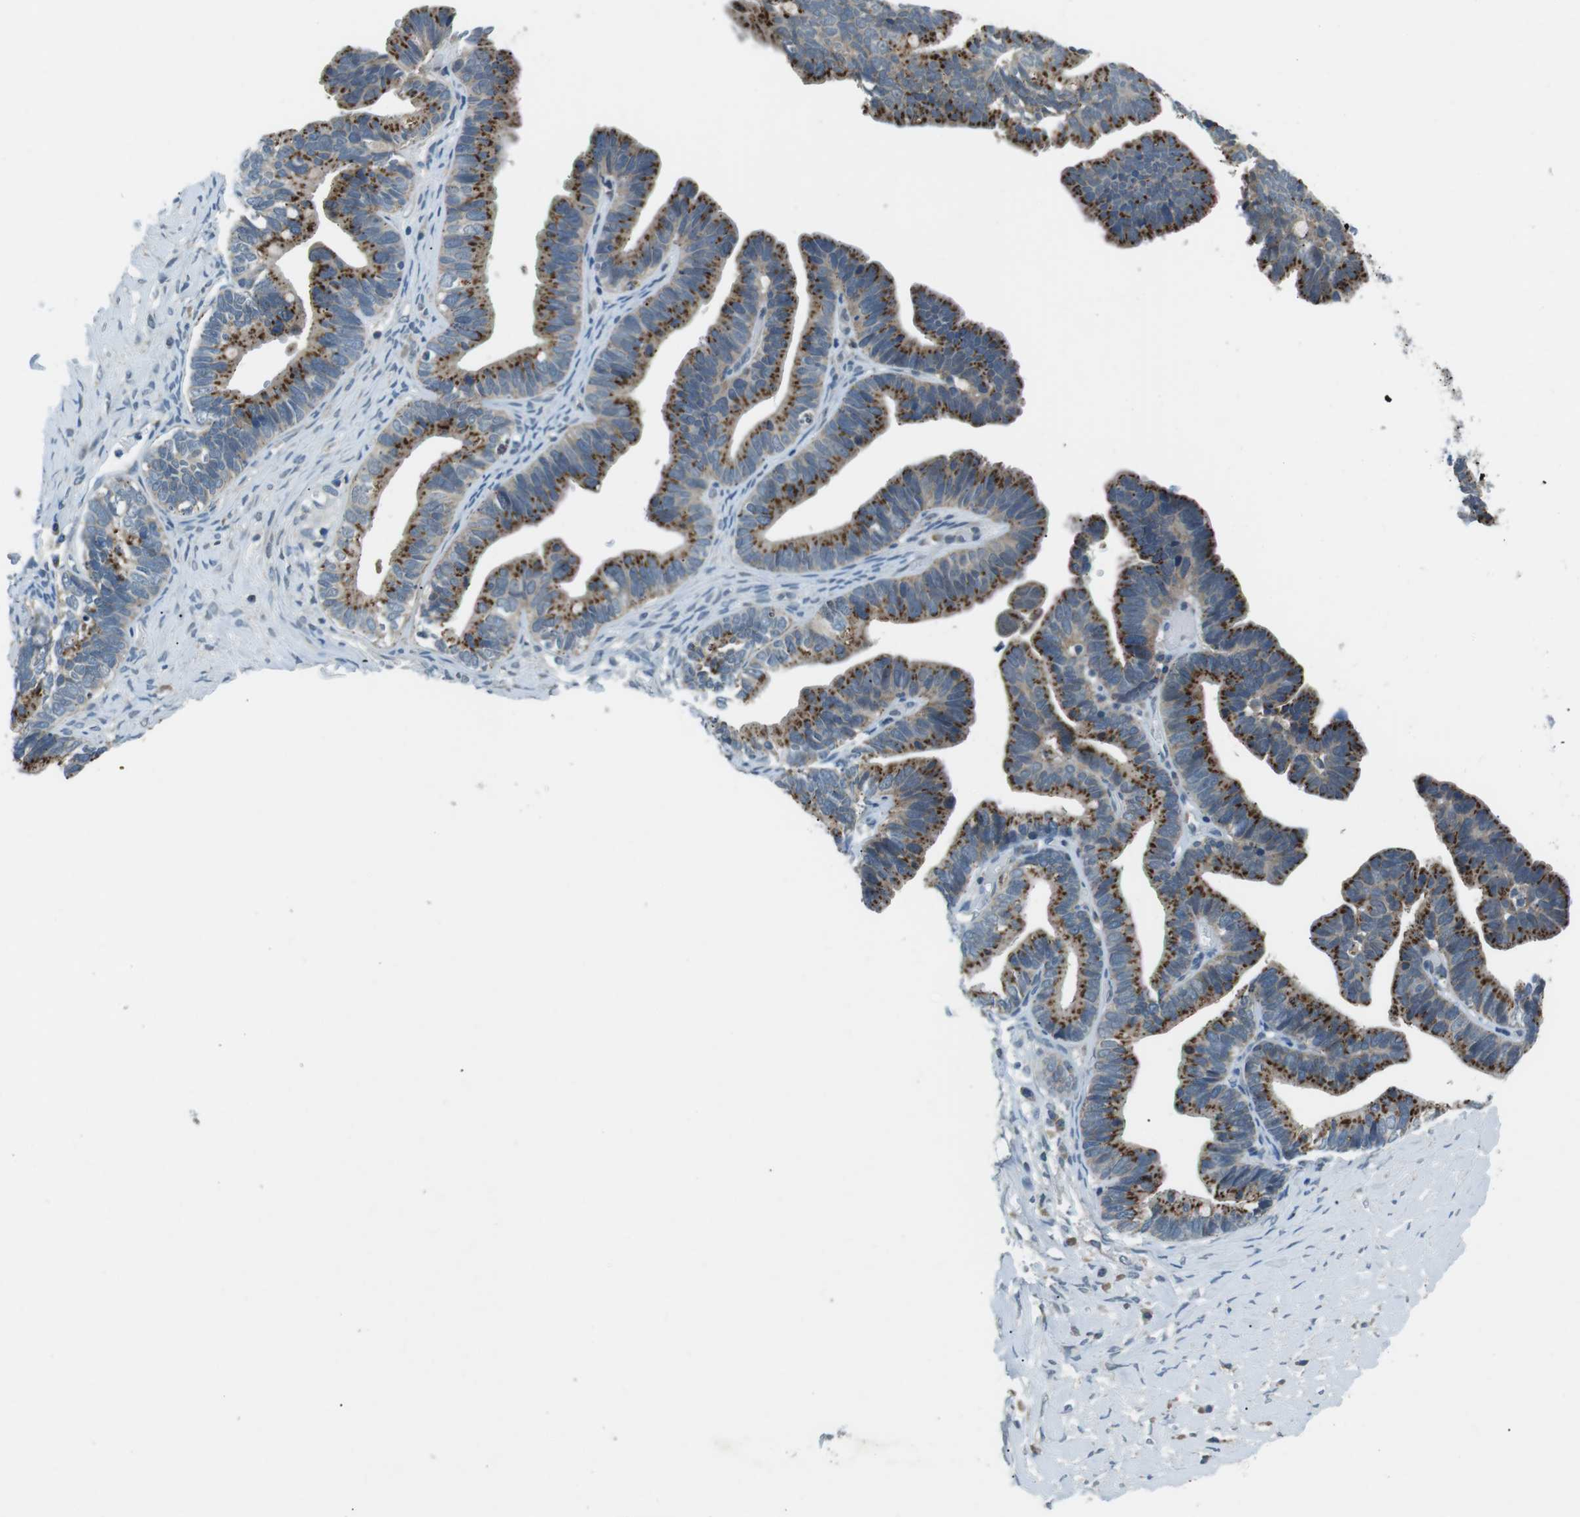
{"staining": {"intensity": "moderate", "quantity": ">75%", "location": "cytoplasmic/membranous"}, "tissue": "ovarian cancer", "cell_type": "Tumor cells", "image_type": "cancer", "snomed": [{"axis": "morphology", "description": "Cystadenocarcinoma, serous, NOS"}, {"axis": "topography", "description": "Ovary"}], "caption": "Protein analysis of serous cystadenocarcinoma (ovarian) tissue exhibits moderate cytoplasmic/membranous staining in about >75% of tumor cells. (IHC, brightfield microscopy, high magnification).", "gene": "FAM3B", "patient": {"sex": "female", "age": 56}}